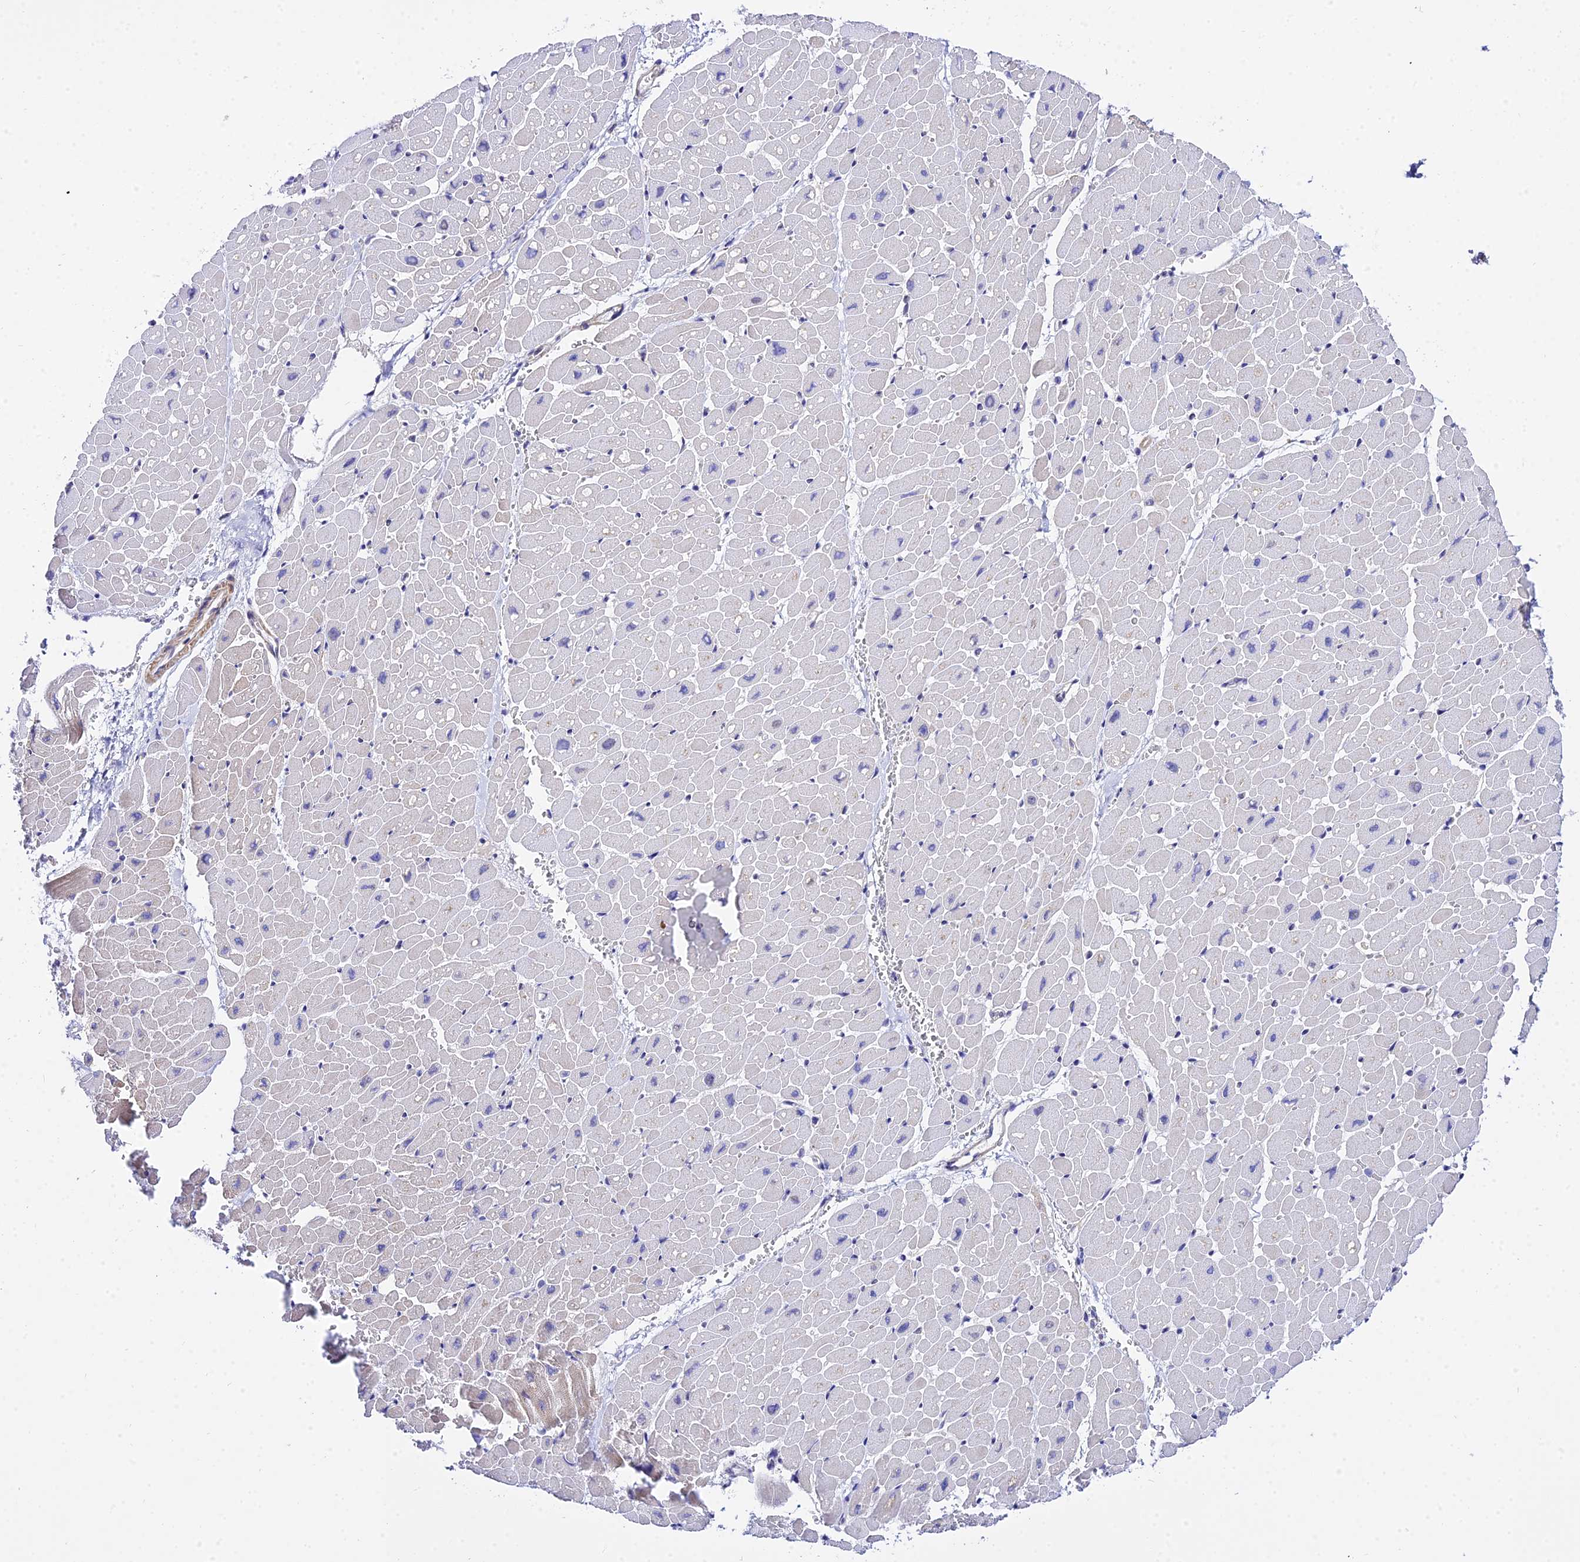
{"staining": {"intensity": "negative", "quantity": "none", "location": "none"}, "tissue": "heart muscle", "cell_type": "Cardiomyocytes", "image_type": "normal", "snomed": [{"axis": "morphology", "description": "Normal tissue, NOS"}, {"axis": "topography", "description": "Heart"}], "caption": "High power microscopy image of an IHC image of benign heart muscle, revealing no significant positivity in cardiomyocytes. (DAB IHC with hematoxylin counter stain).", "gene": "ZNF628", "patient": {"sex": "male", "age": 45}}